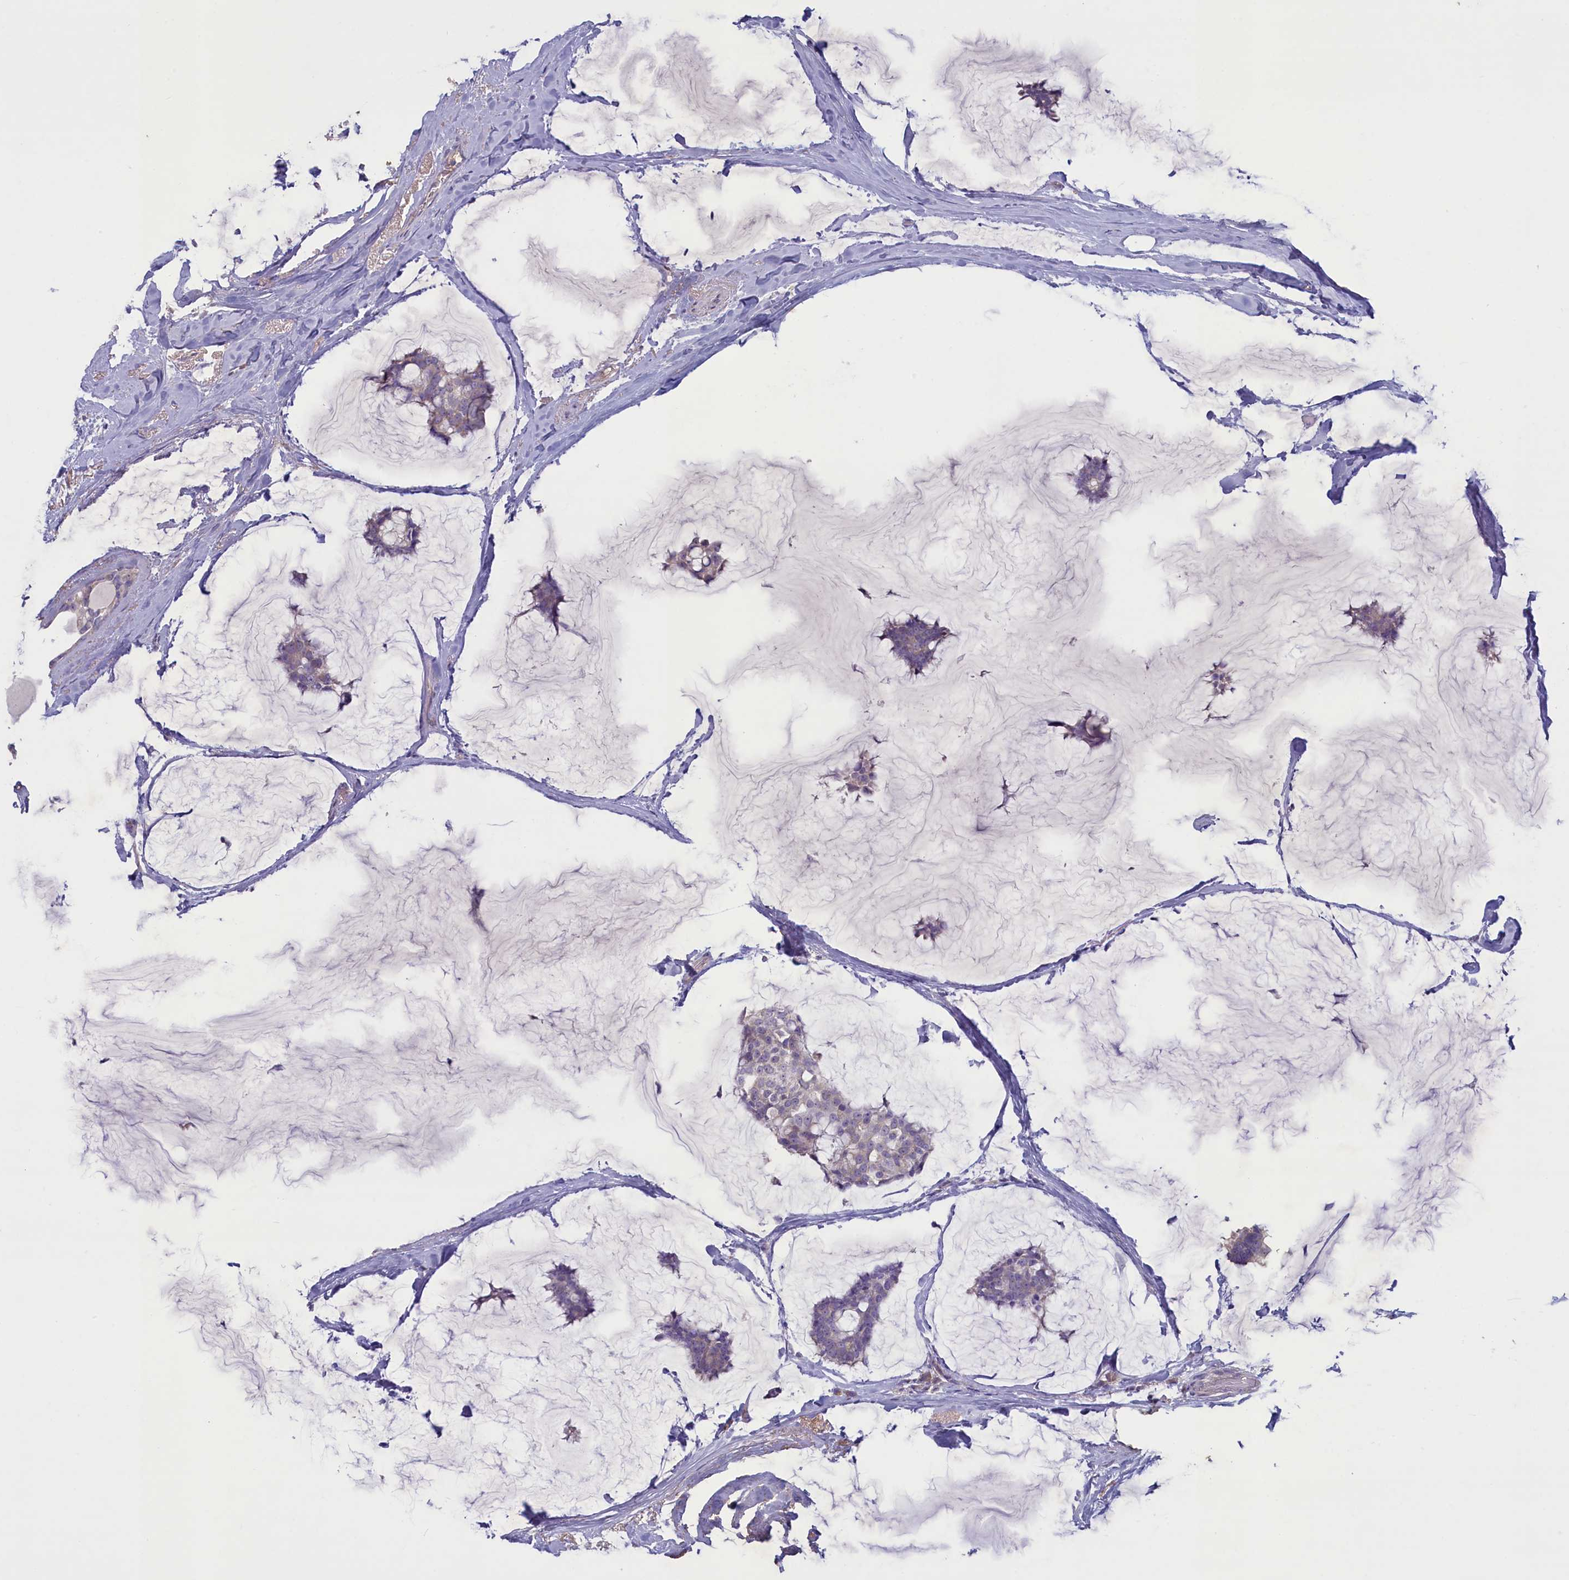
{"staining": {"intensity": "negative", "quantity": "none", "location": "none"}, "tissue": "breast cancer", "cell_type": "Tumor cells", "image_type": "cancer", "snomed": [{"axis": "morphology", "description": "Duct carcinoma"}, {"axis": "topography", "description": "Breast"}], "caption": "Photomicrograph shows no protein positivity in tumor cells of breast cancer (infiltrating ductal carcinoma) tissue. The staining is performed using DAB (3,3'-diaminobenzidine) brown chromogen with nuclei counter-stained in using hematoxylin.", "gene": "ATF7IP2", "patient": {"sex": "female", "age": 93}}